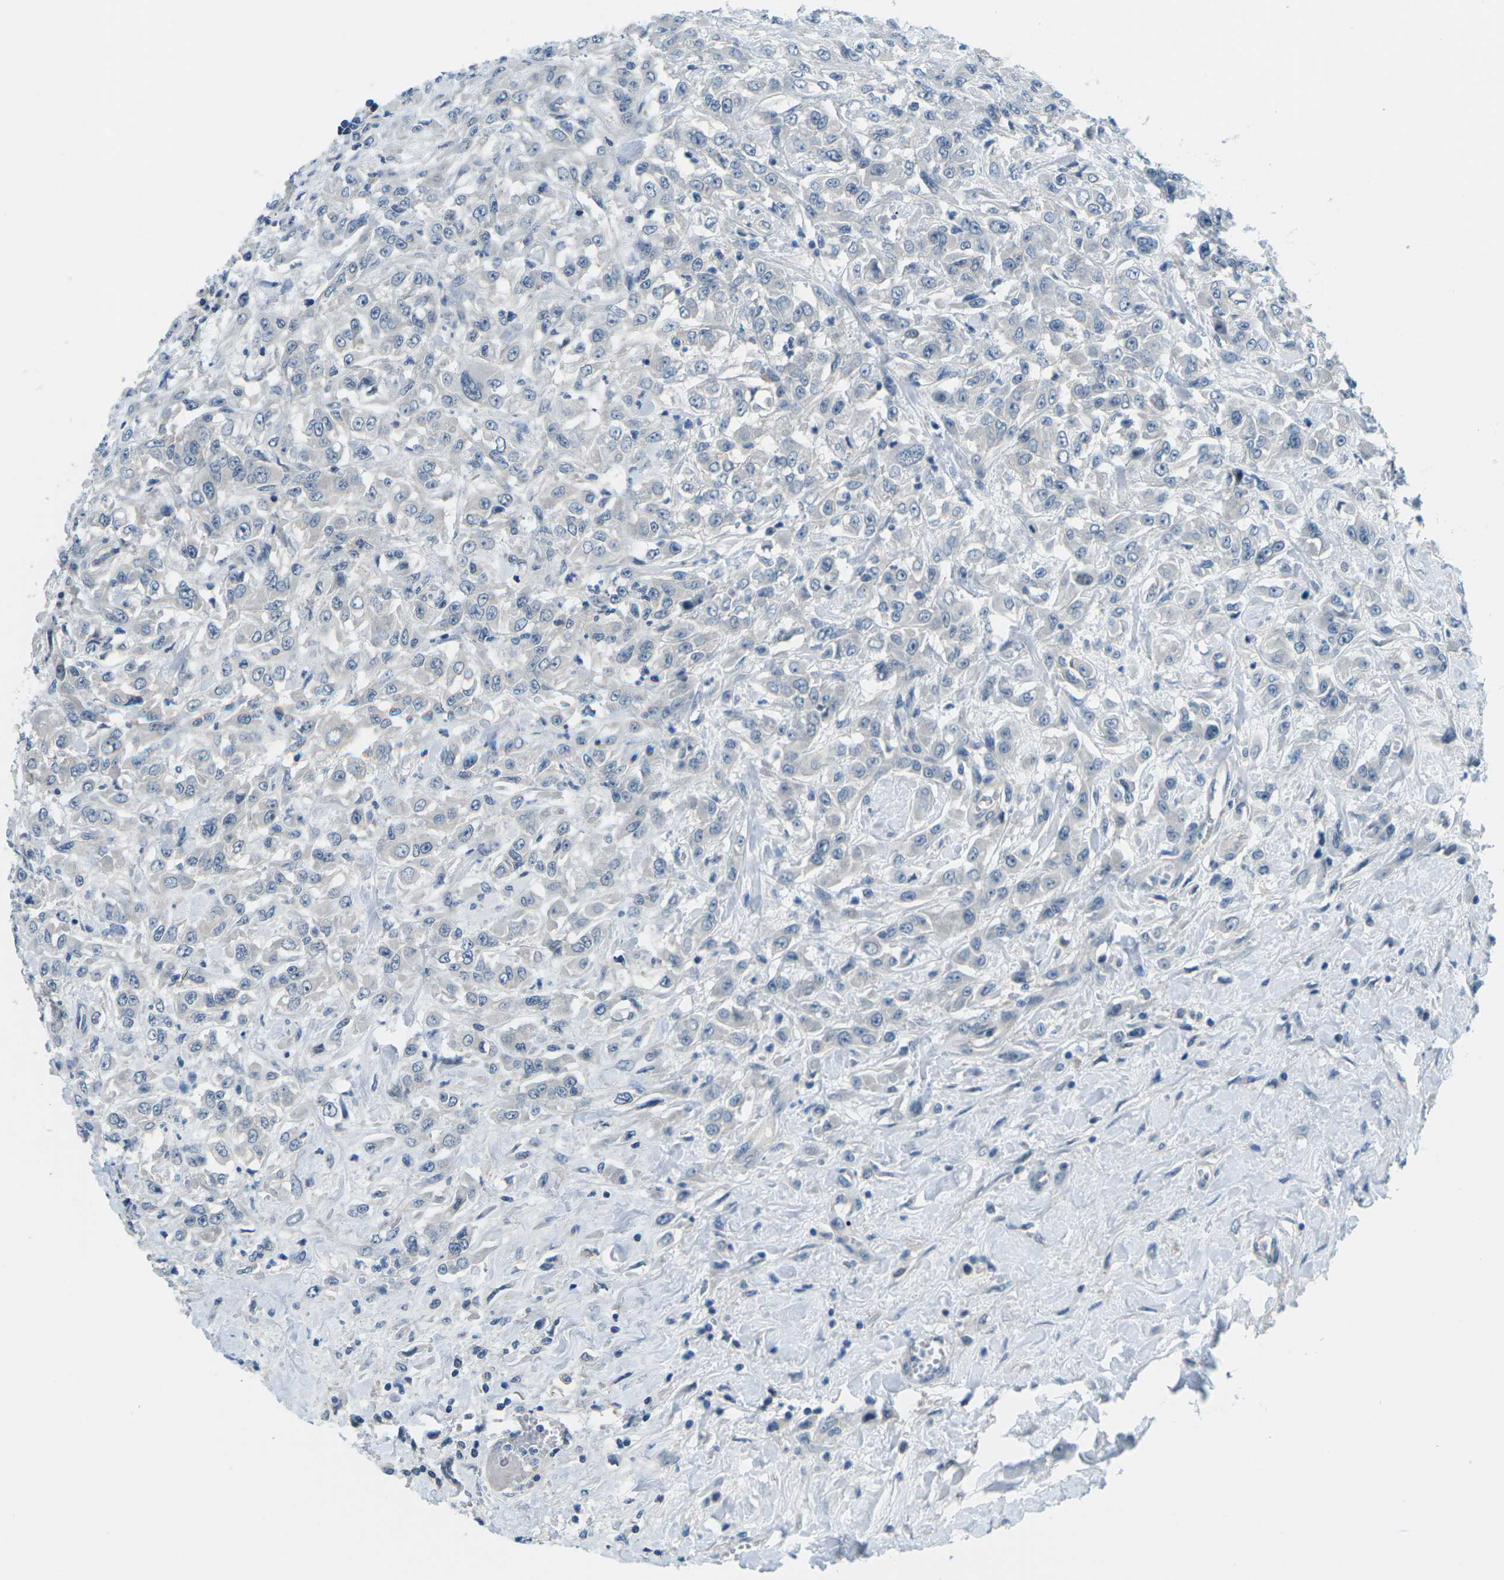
{"staining": {"intensity": "negative", "quantity": "none", "location": "none"}, "tissue": "urothelial cancer", "cell_type": "Tumor cells", "image_type": "cancer", "snomed": [{"axis": "morphology", "description": "Urothelial carcinoma, High grade"}, {"axis": "topography", "description": "Urinary bladder"}], "caption": "This is a micrograph of IHC staining of urothelial cancer, which shows no expression in tumor cells.", "gene": "CTNND1", "patient": {"sex": "male", "age": 46}}